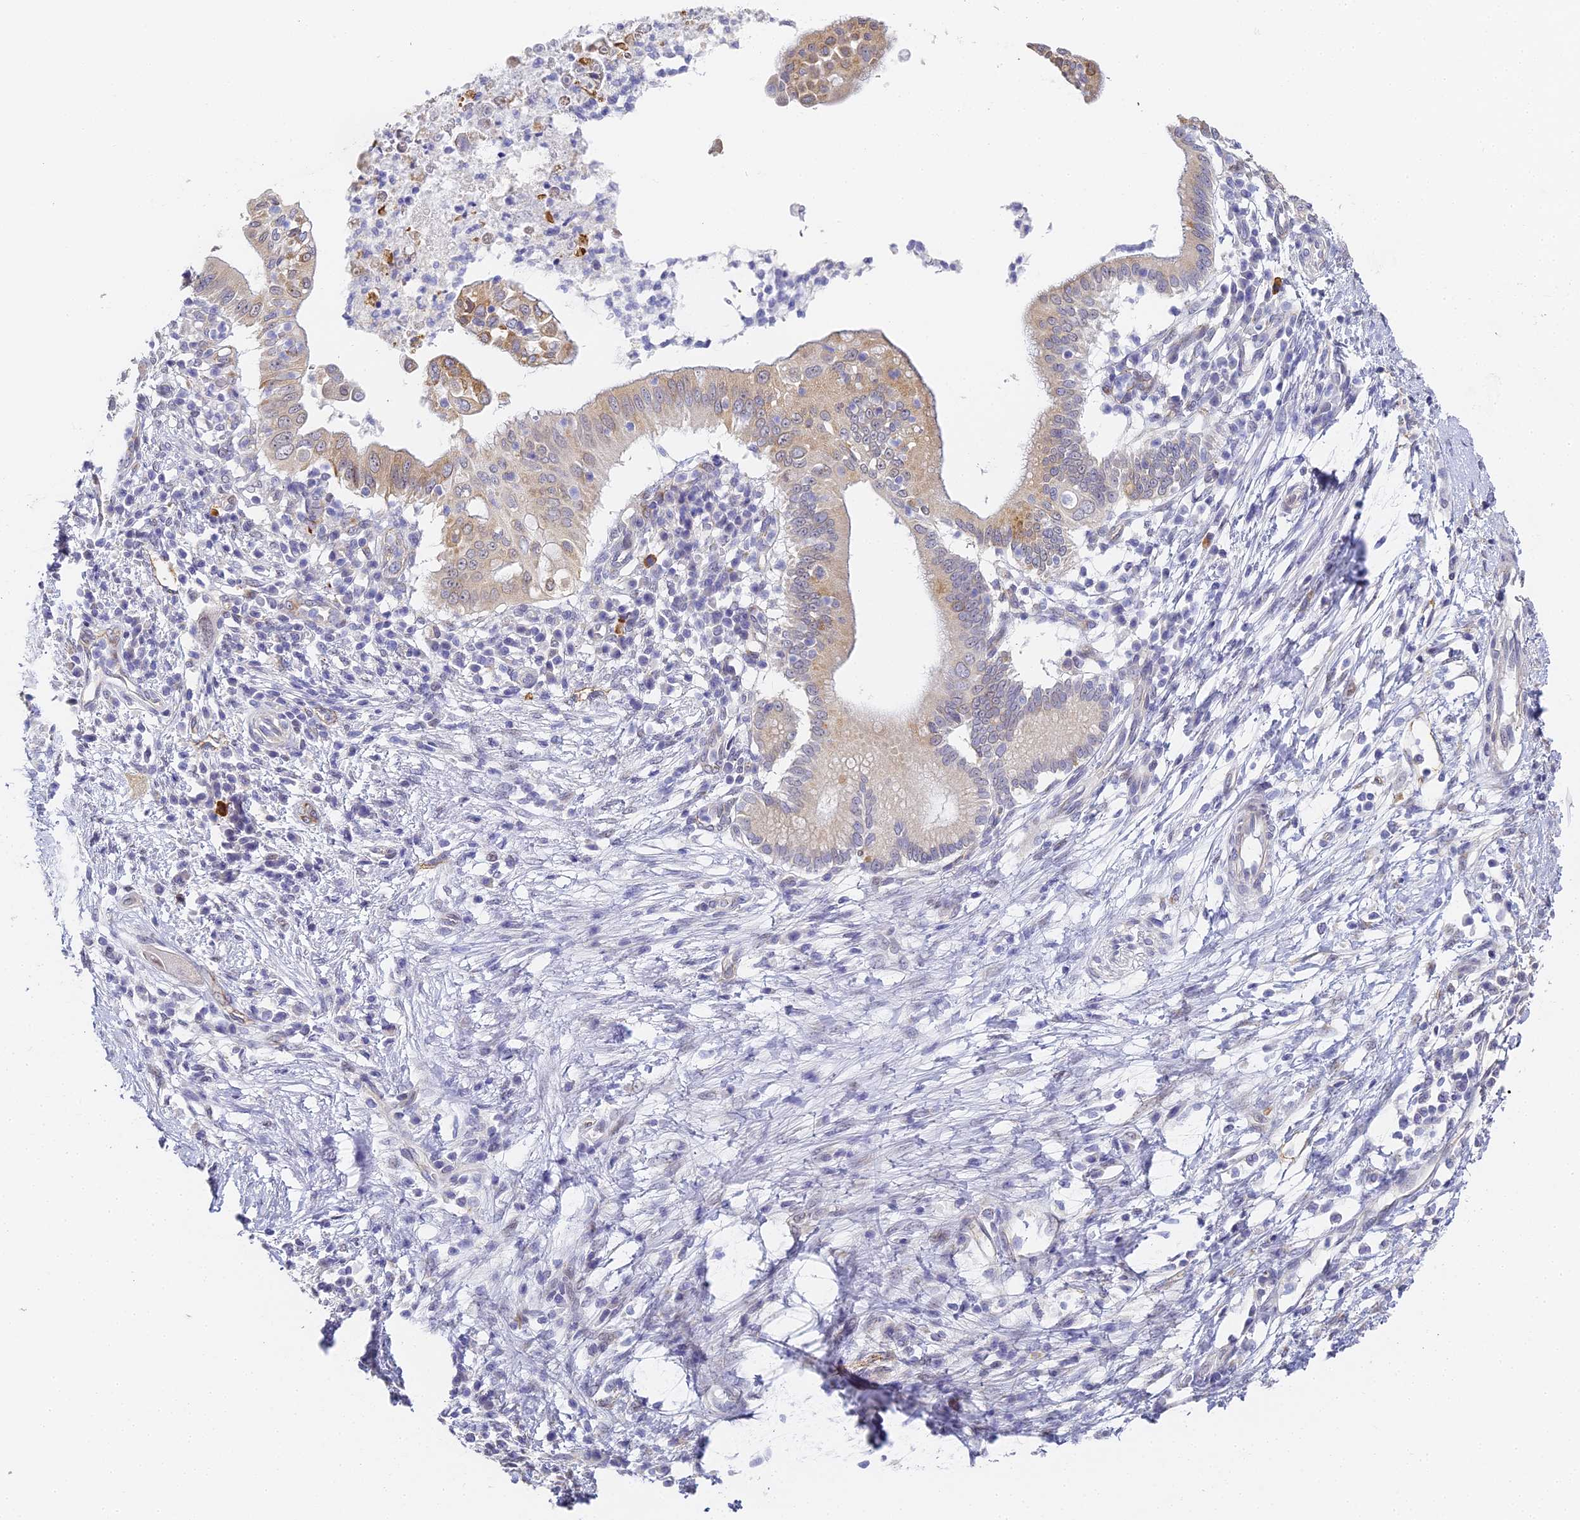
{"staining": {"intensity": "weak", "quantity": "<25%", "location": "cytoplasmic/membranous"}, "tissue": "pancreatic cancer", "cell_type": "Tumor cells", "image_type": "cancer", "snomed": [{"axis": "morphology", "description": "Adenocarcinoma, NOS"}, {"axis": "topography", "description": "Pancreas"}], "caption": "Protein analysis of pancreatic cancer (adenocarcinoma) exhibits no significant expression in tumor cells. (DAB (3,3'-diaminobenzidine) IHC with hematoxylin counter stain).", "gene": "GJA1", "patient": {"sex": "male", "age": 68}}